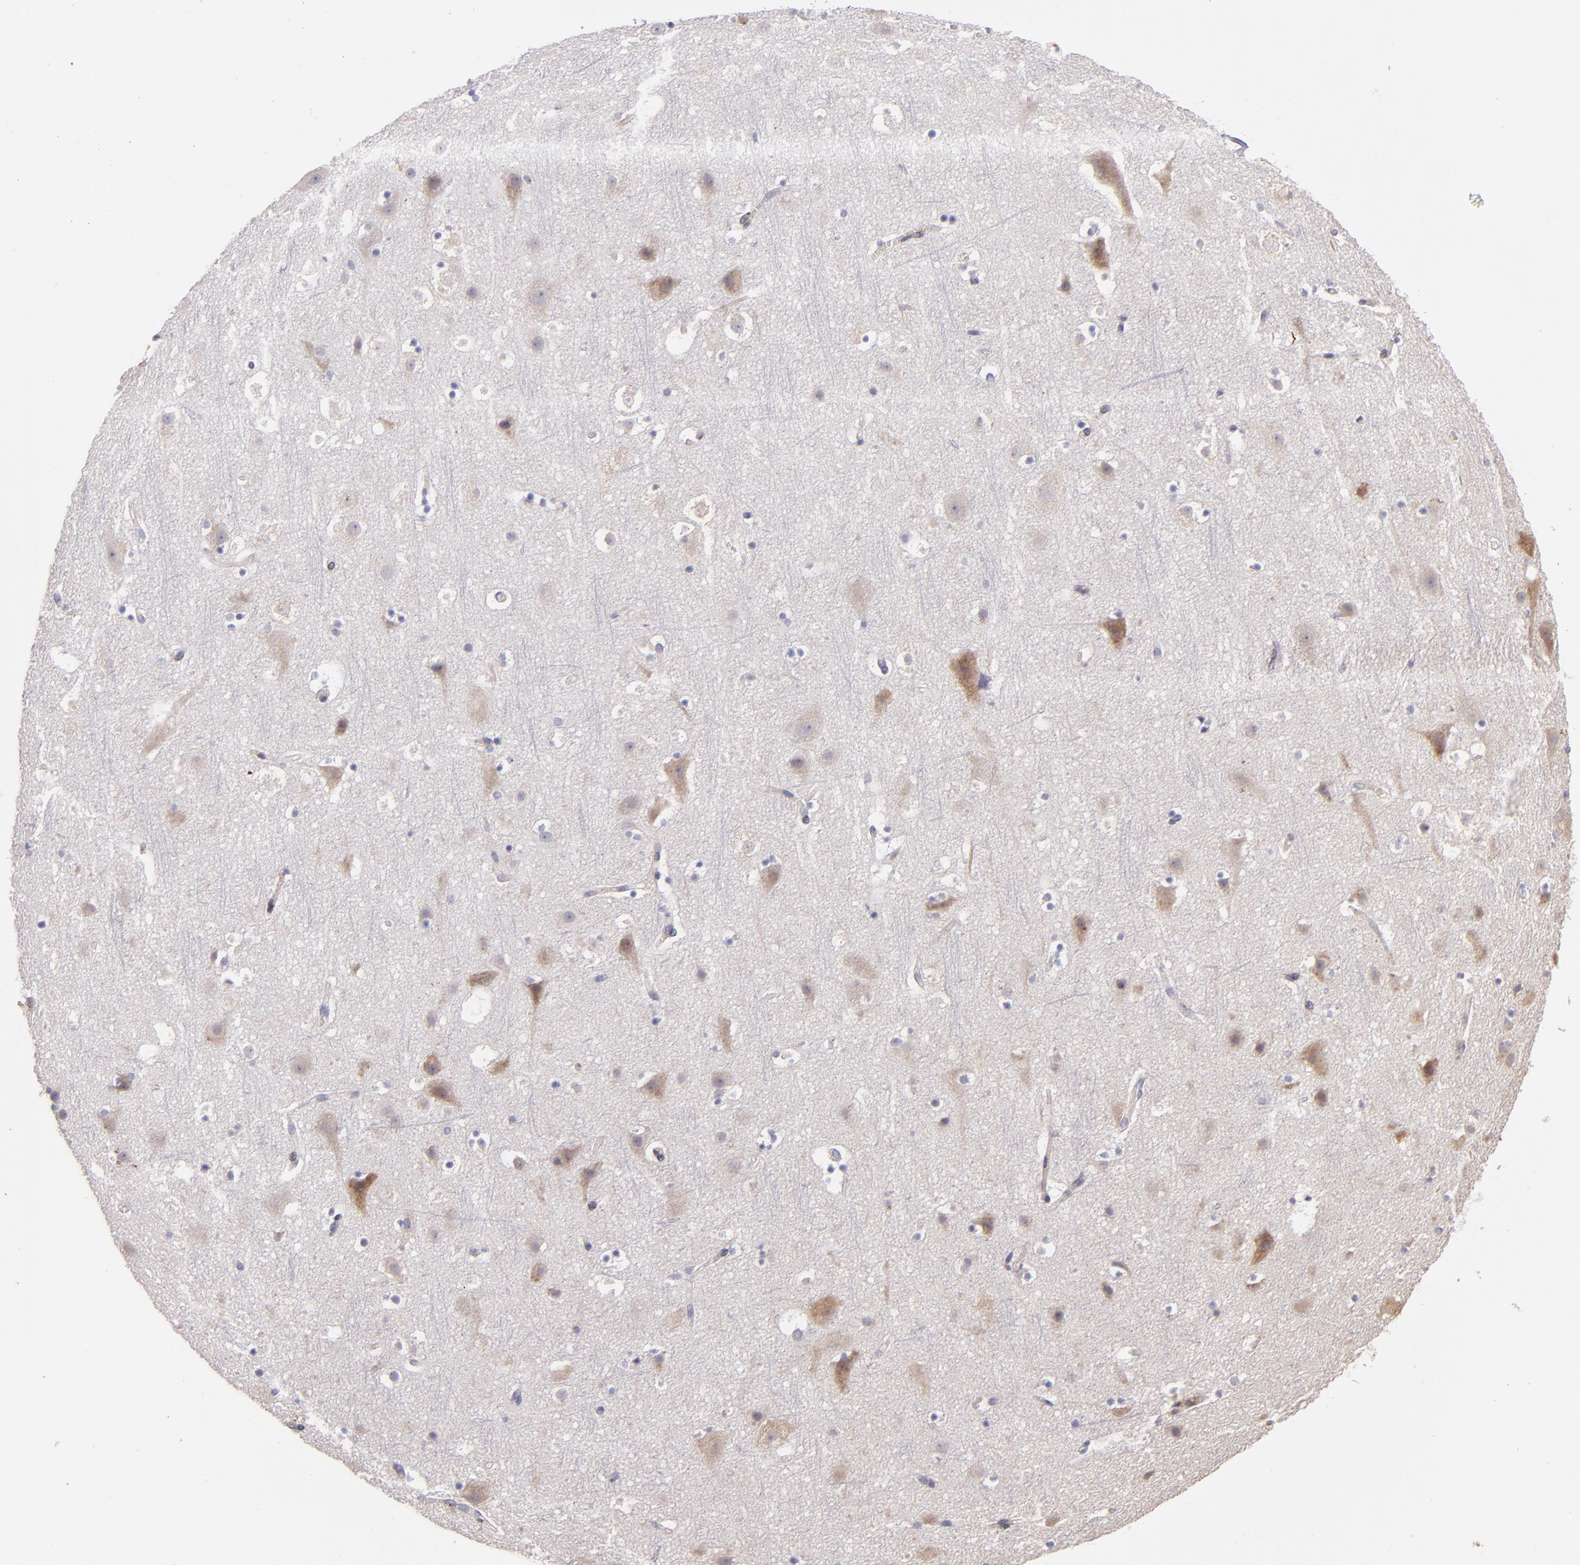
{"staining": {"intensity": "weak", "quantity": "25%-75%", "location": "cytoplasmic/membranous"}, "tissue": "cerebral cortex", "cell_type": "Endothelial cells", "image_type": "normal", "snomed": [{"axis": "morphology", "description": "Normal tissue, NOS"}, {"axis": "topography", "description": "Cerebral cortex"}], "caption": "Immunohistochemical staining of normal human cerebral cortex reveals 25%-75% levels of weak cytoplasmic/membranous protein expression in about 25%-75% of endothelial cells.", "gene": "IFIH1", "patient": {"sex": "male", "age": 45}}